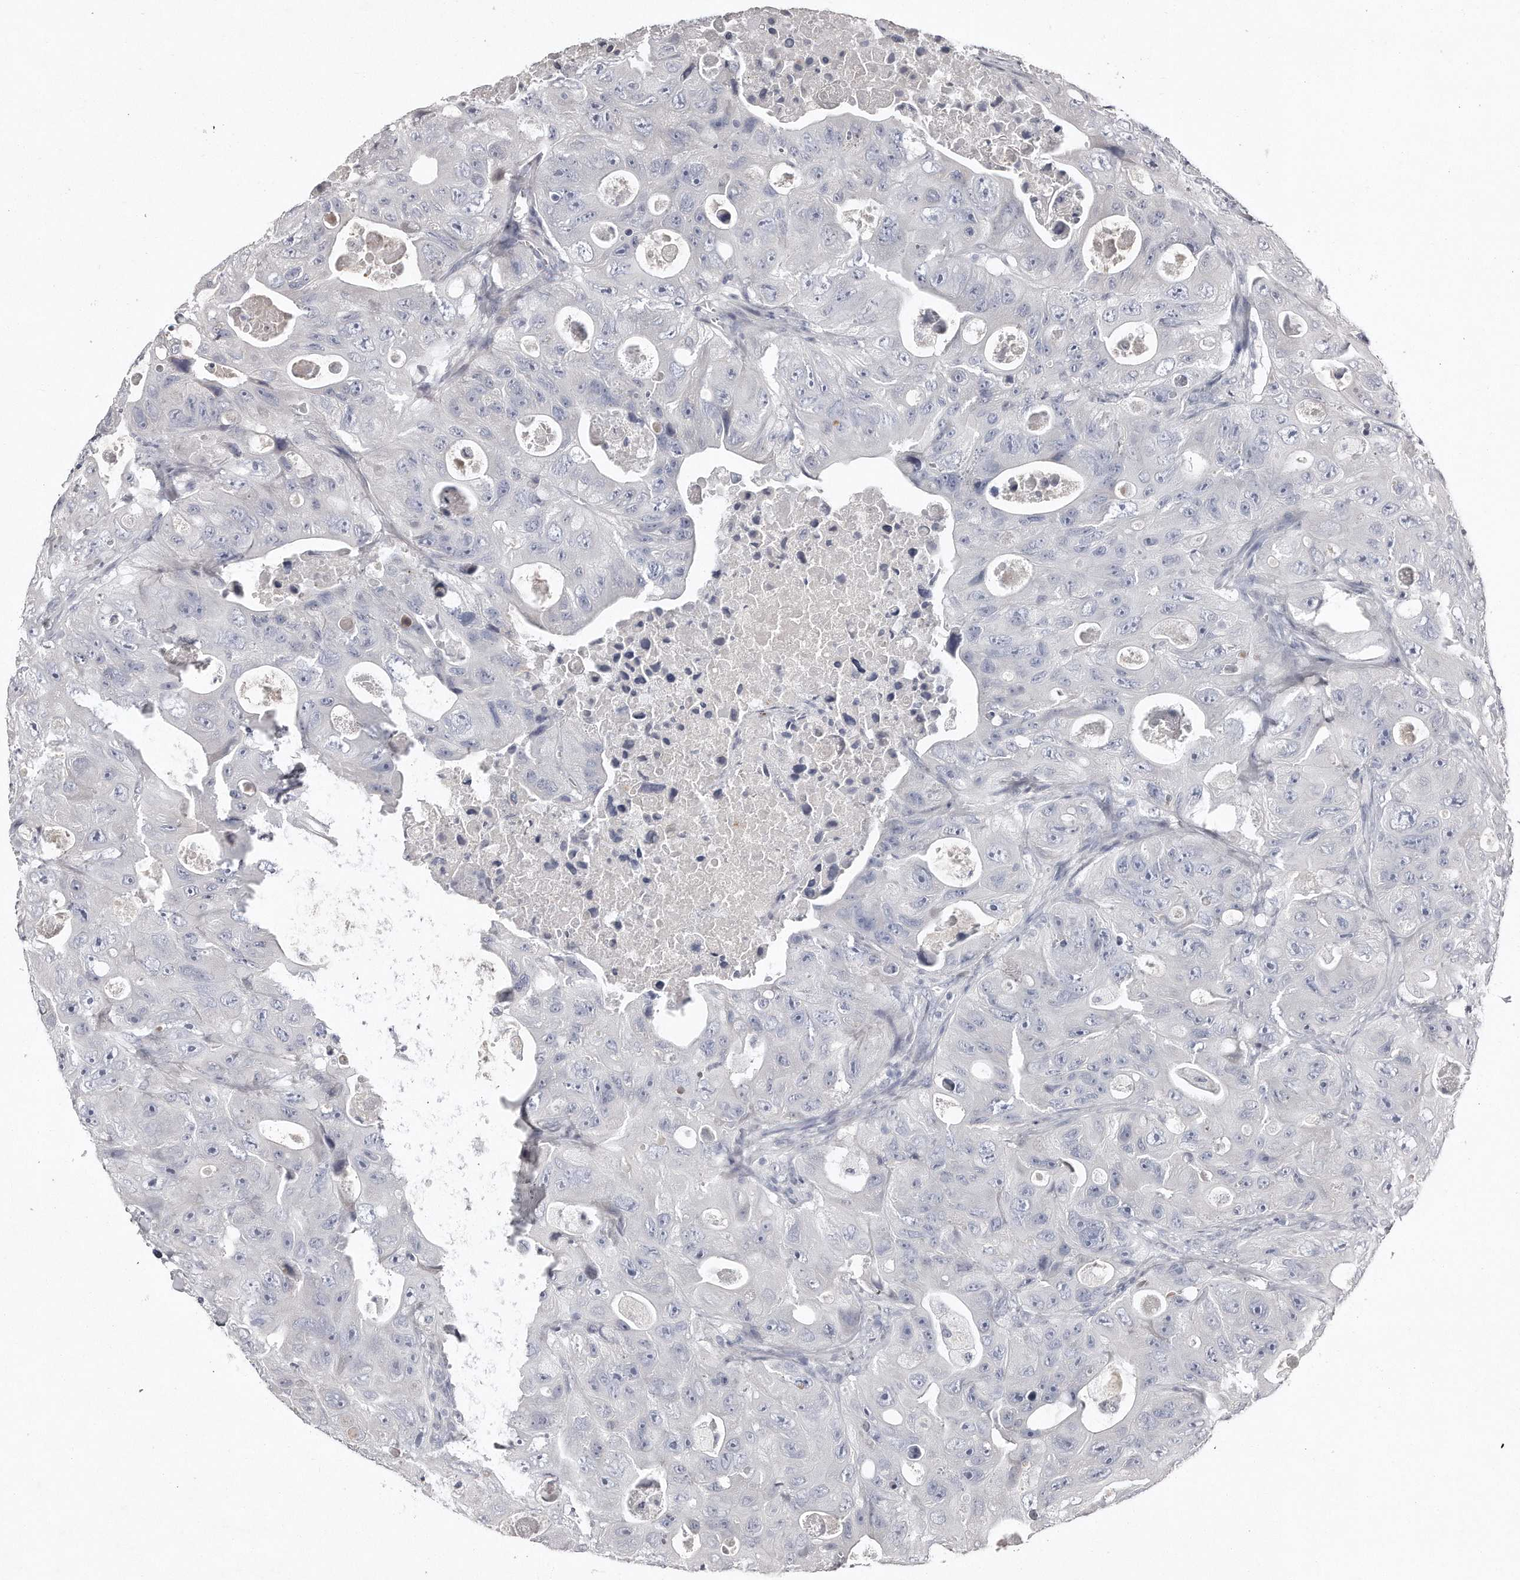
{"staining": {"intensity": "negative", "quantity": "none", "location": "none"}, "tissue": "colorectal cancer", "cell_type": "Tumor cells", "image_type": "cancer", "snomed": [{"axis": "morphology", "description": "Adenocarcinoma, NOS"}, {"axis": "topography", "description": "Colon"}], "caption": "Colorectal adenocarcinoma was stained to show a protein in brown. There is no significant expression in tumor cells.", "gene": "TECR", "patient": {"sex": "female", "age": 46}}